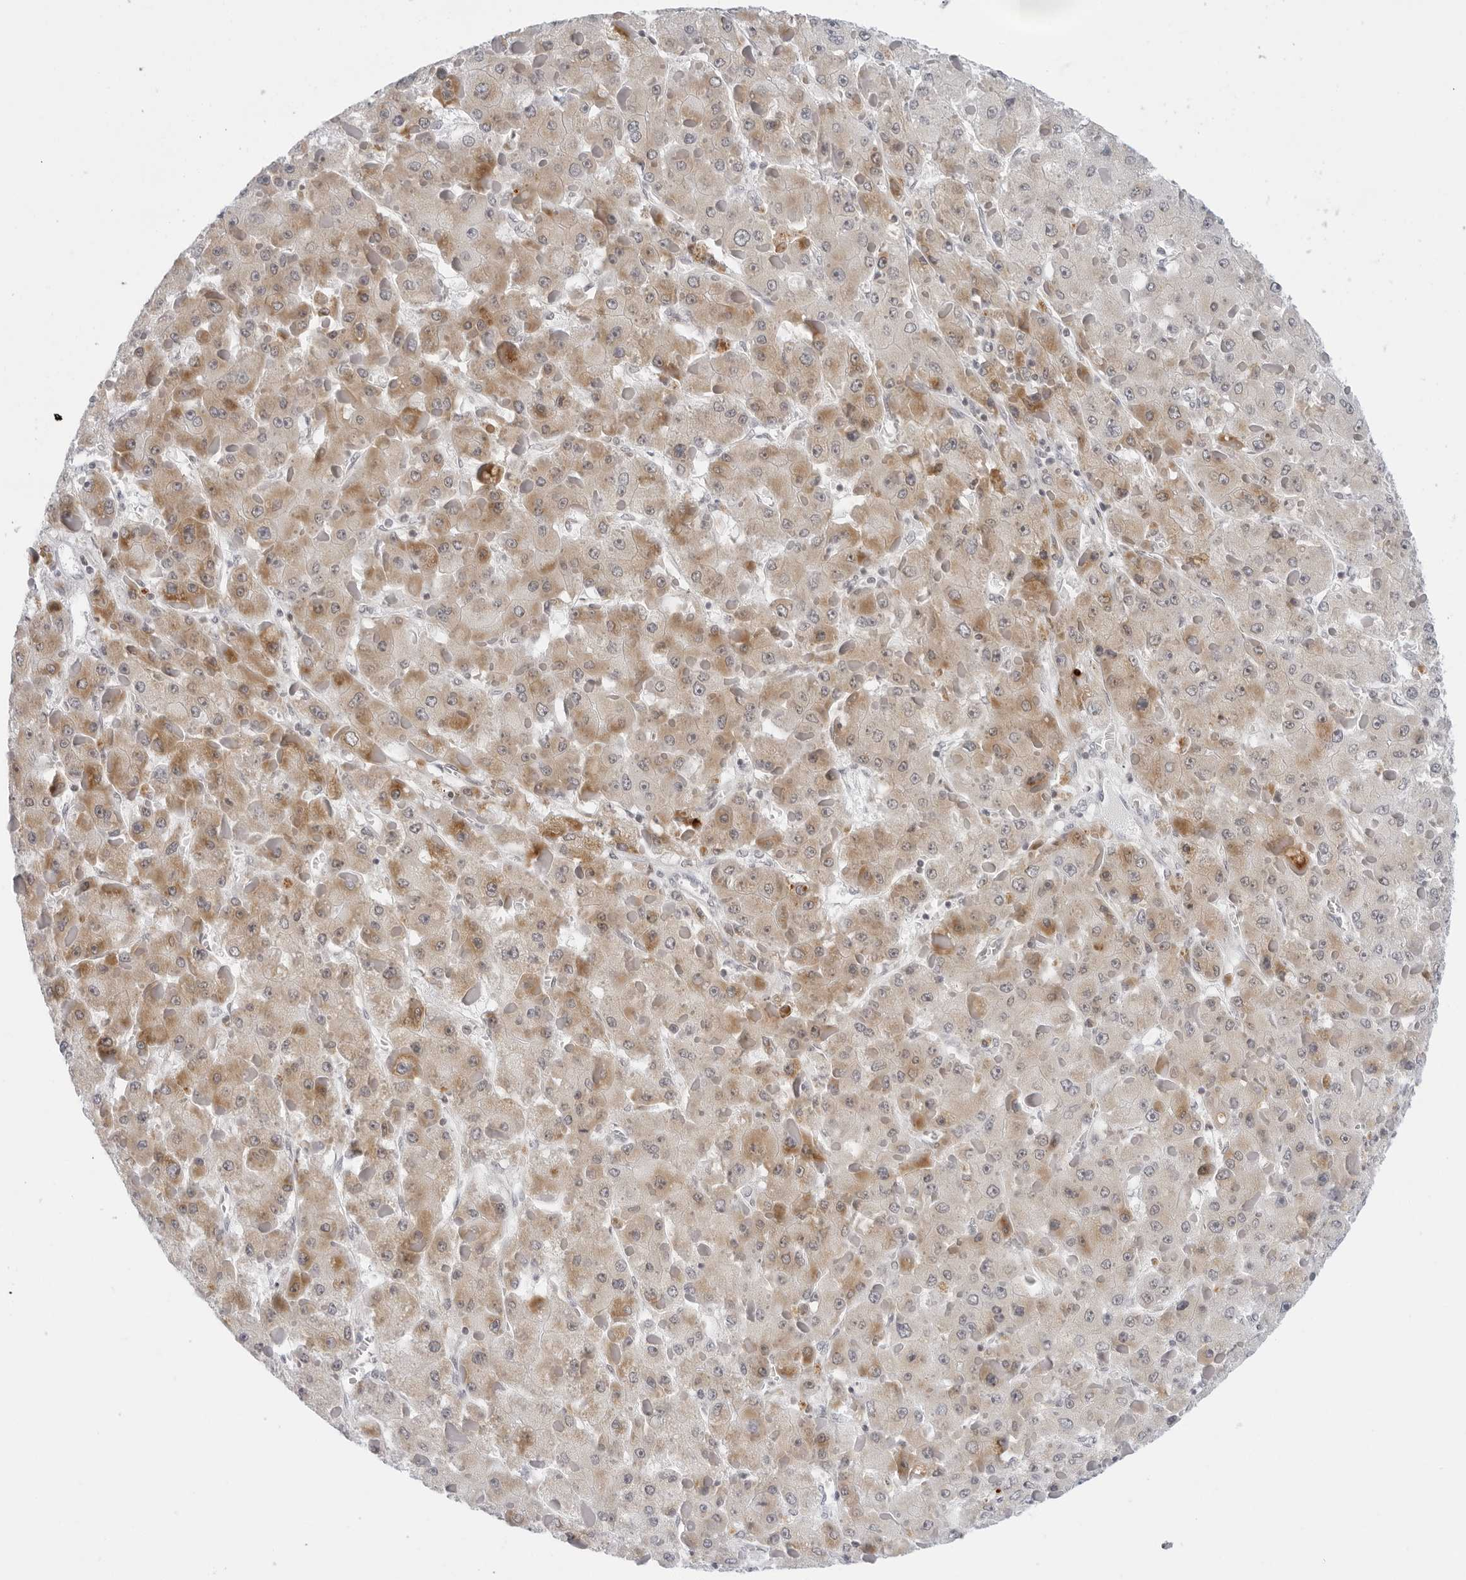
{"staining": {"intensity": "moderate", "quantity": ">75%", "location": "cytoplasmic/membranous"}, "tissue": "liver cancer", "cell_type": "Tumor cells", "image_type": "cancer", "snomed": [{"axis": "morphology", "description": "Carcinoma, Hepatocellular, NOS"}, {"axis": "topography", "description": "Liver"}], "caption": "Liver hepatocellular carcinoma was stained to show a protein in brown. There is medium levels of moderate cytoplasmic/membranous staining in about >75% of tumor cells.", "gene": "CIART", "patient": {"sex": "female", "age": 73}}